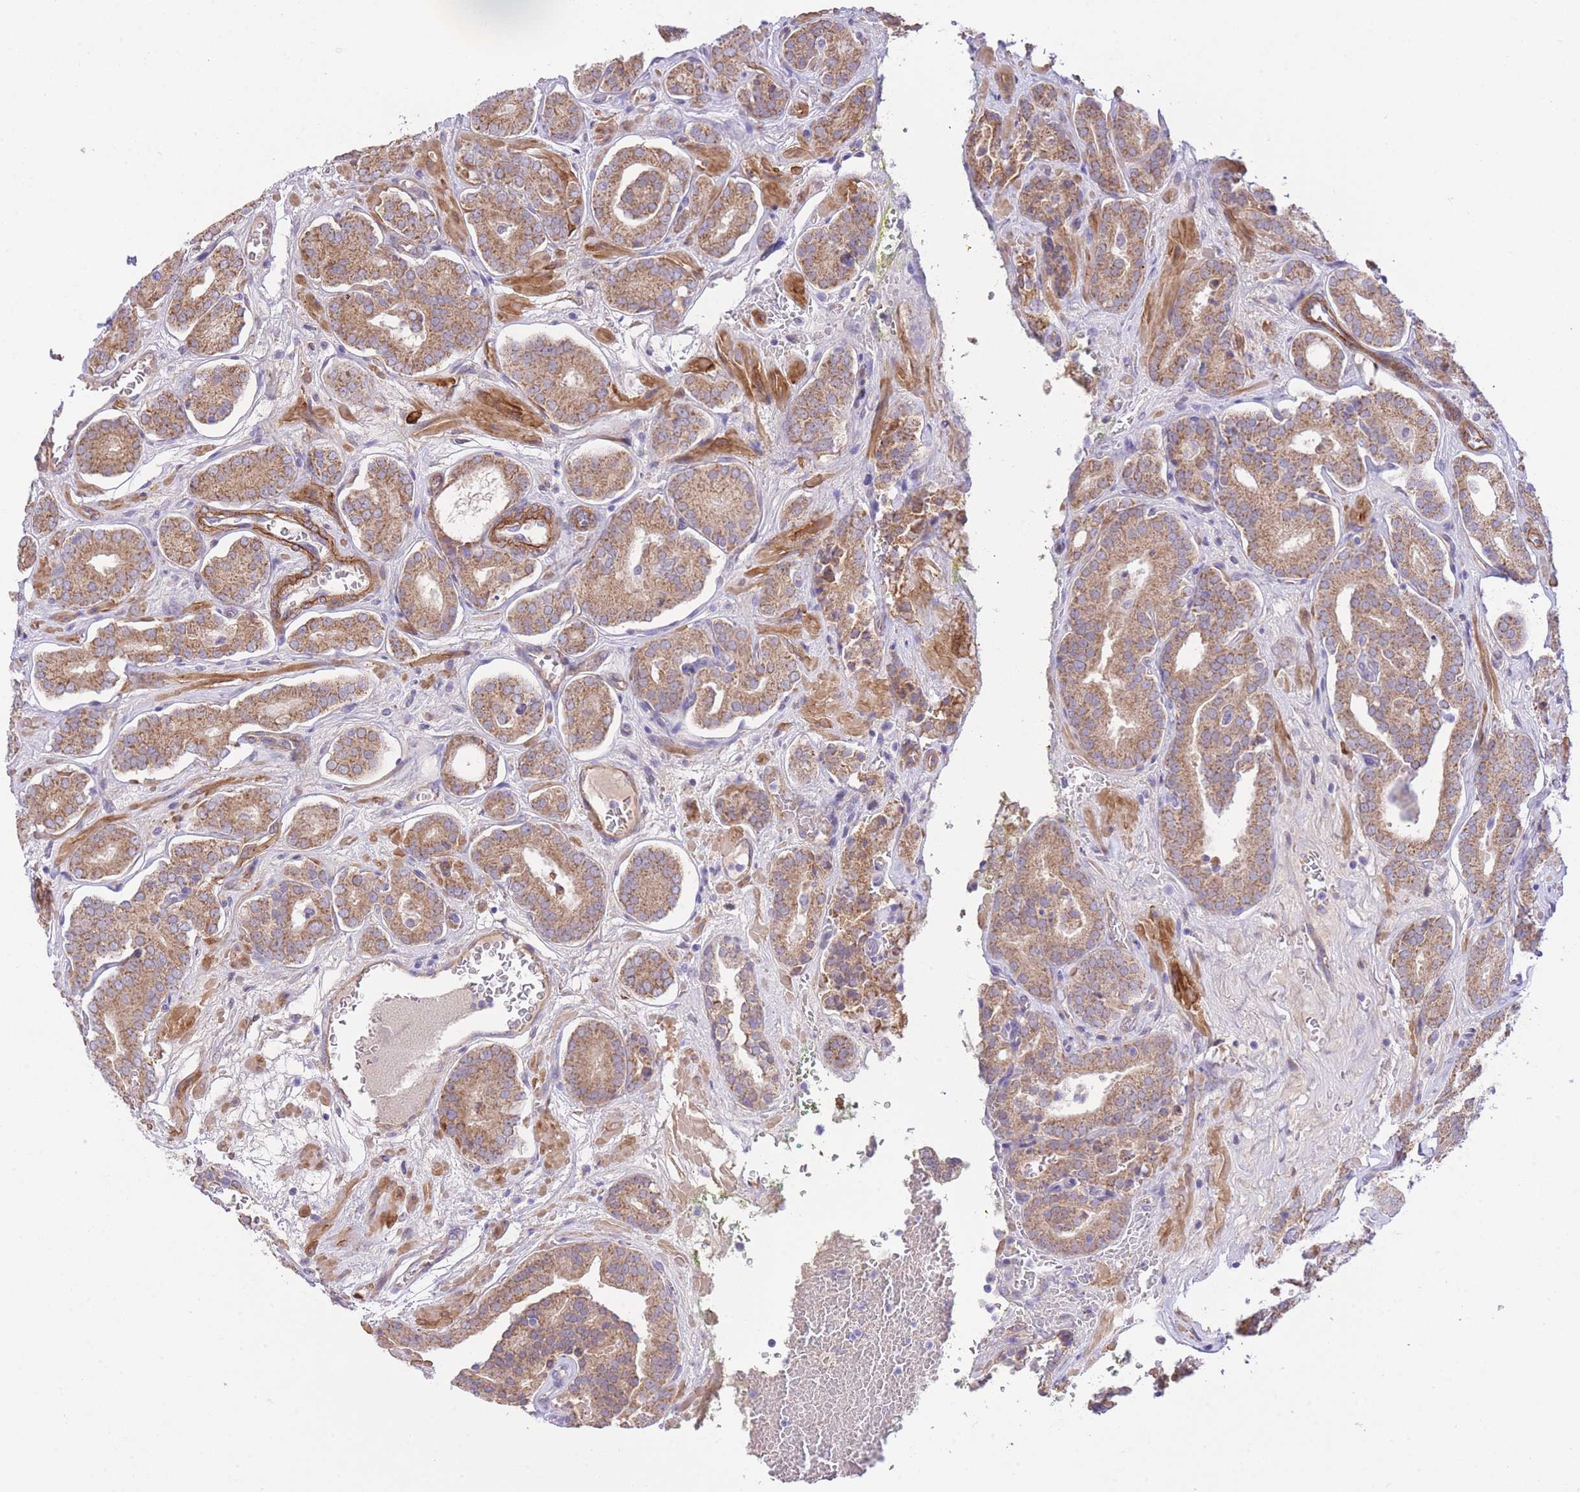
{"staining": {"intensity": "moderate", "quantity": ">75%", "location": "cytoplasmic/membranous"}, "tissue": "prostate cancer", "cell_type": "Tumor cells", "image_type": "cancer", "snomed": [{"axis": "morphology", "description": "Adenocarcinoma, High grade"}, {"axis": "topography", "description": "Prostate"}], "caption": "The image displays immunohistochemical staining of high-grade adenocarcinoma (prostate). There is moderate cytoplasmic/membranous positivity is appreciated in approximately >75% of tumor cells. (IHC, brightfield microscopy, high magnification).", "gene": "PGM1", "patient": {"sex": "male", "age": 66}}